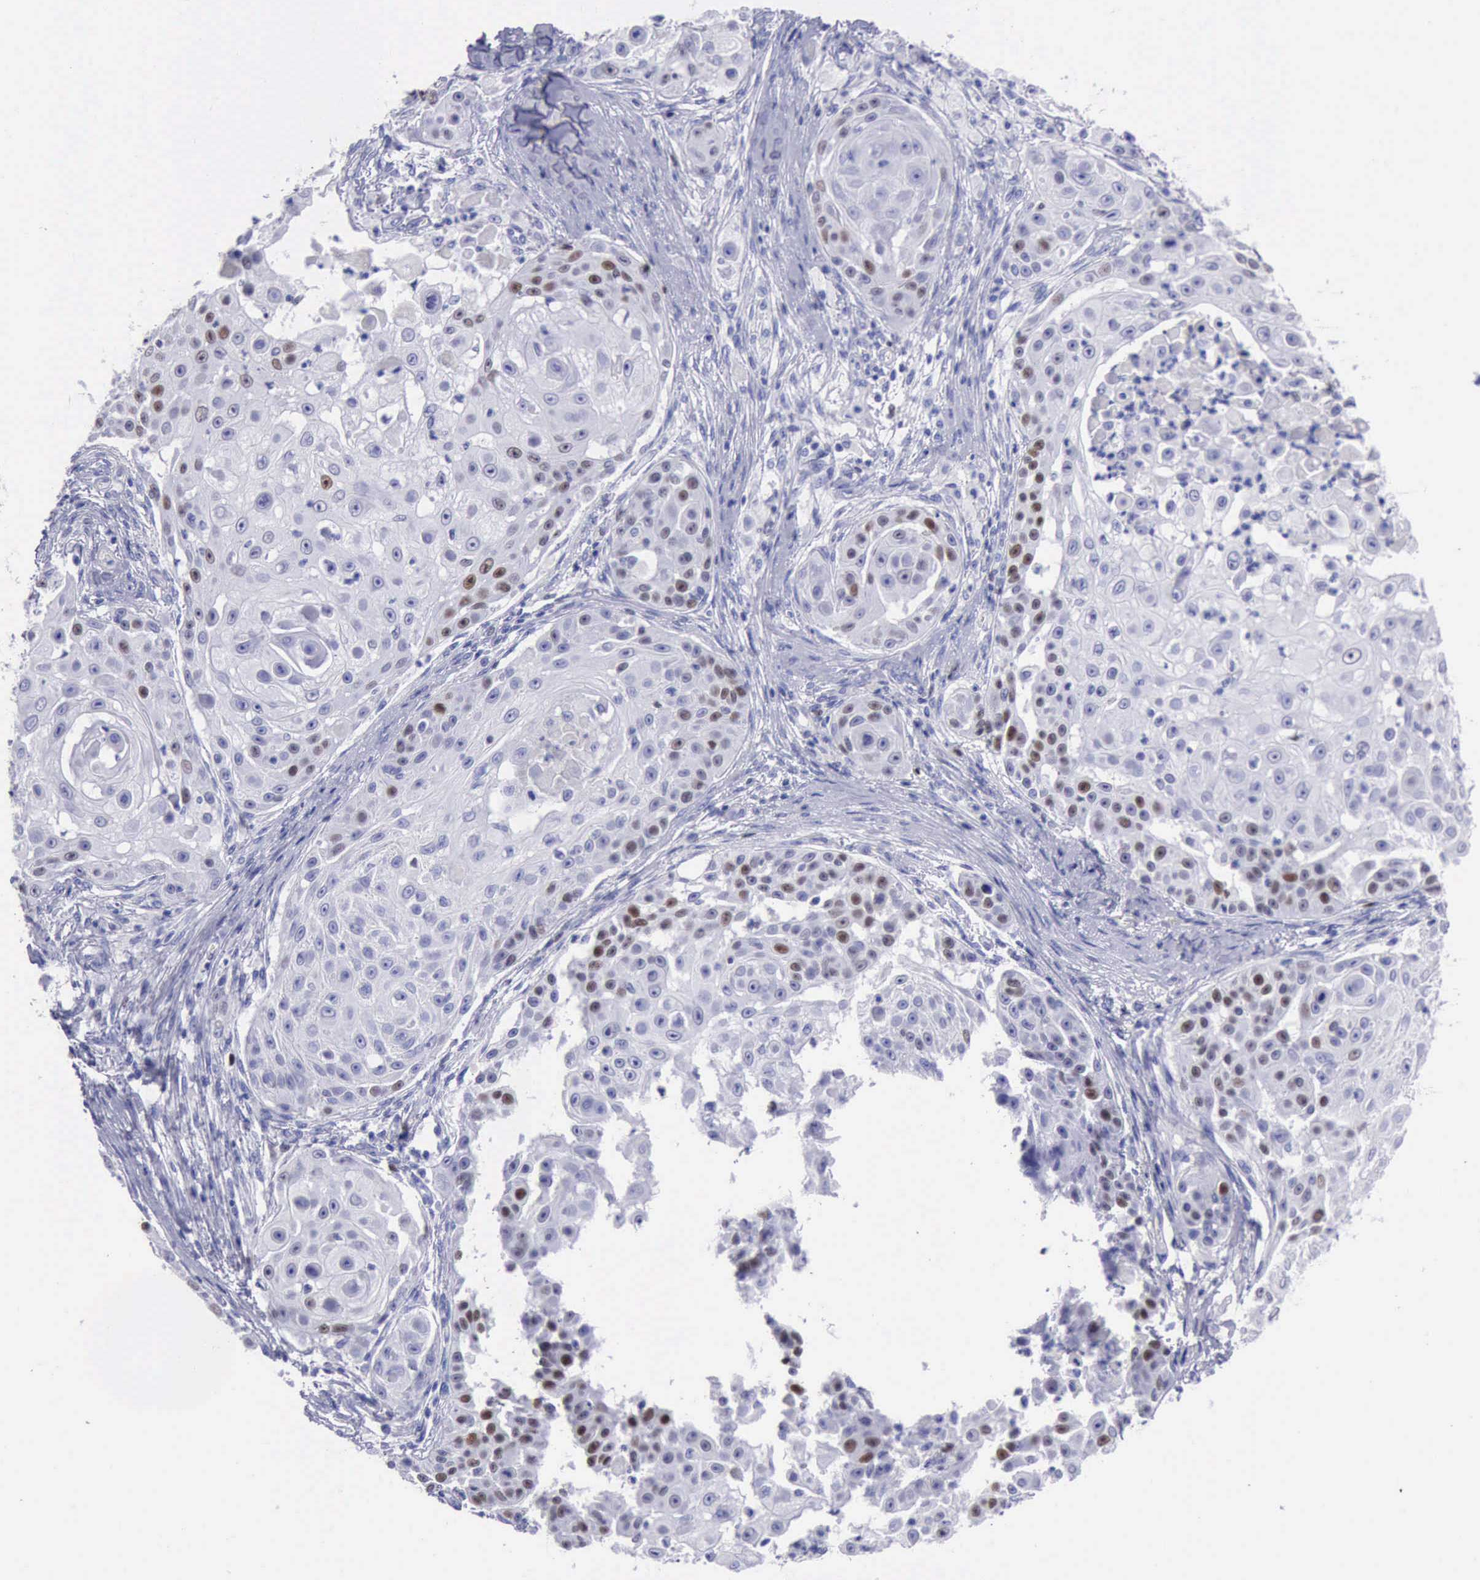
{"staining": {"intensity": "moderate", "quantity": "<25%", "location": "nuclear"}, "tissue": "skin cancer", "cell_type": "Tumor cells", "image_type": "cancer", "snomed": [{"axis": "morphology", "description": "Squamous cell carcinoma, NOS"}, {"axis": "topography", "description": "Skin"}], "caption": "There is low levels of moderate nuclear staining in tumor cells of skin squamous cell carcinoma, as demonstrated by immunohistochemical staining (brown color).", "gene": "MCM2", "patient": {"sex": "female", "age": 57}}